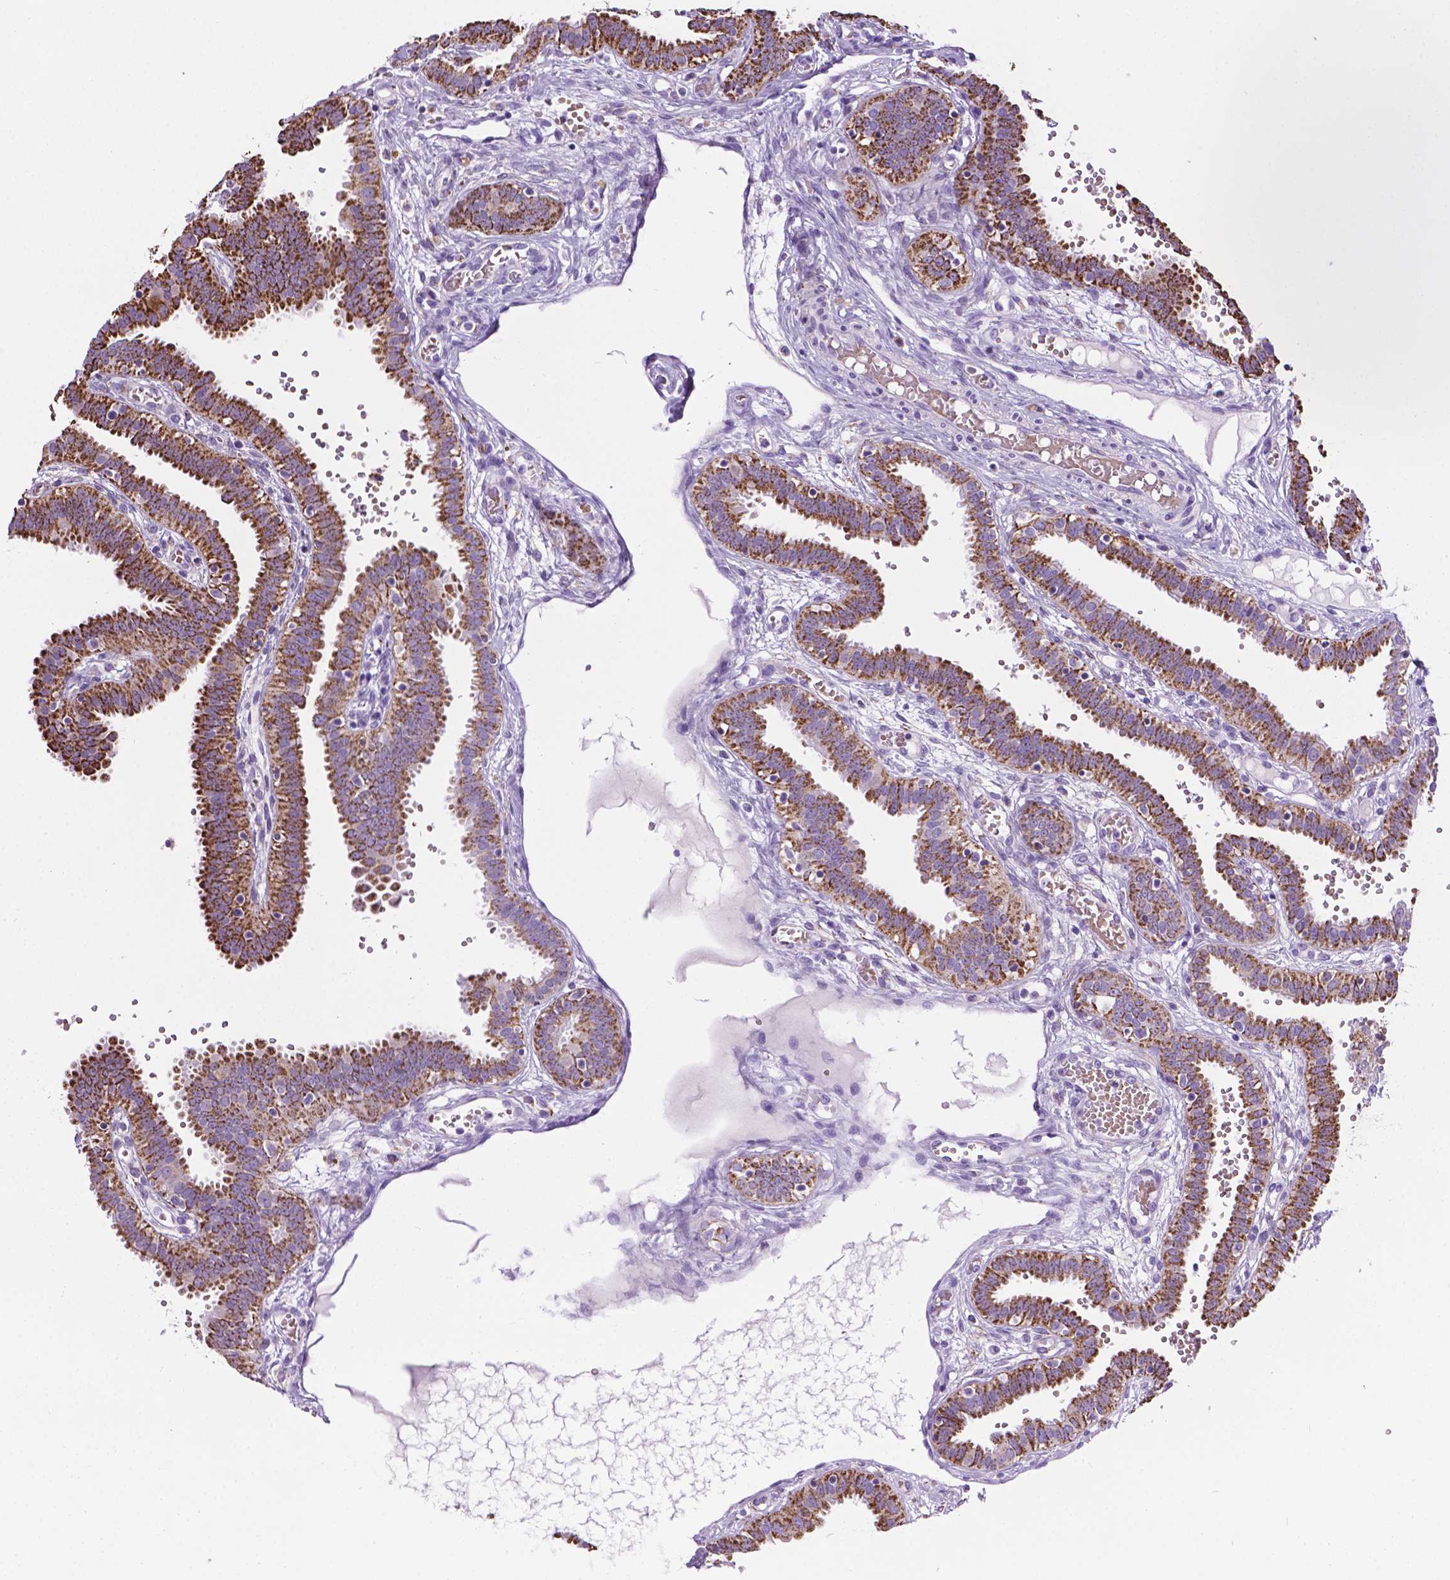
{"staining": {"intensity": "weak", "quantity": "25%-75%", "location": "cytoplasmic/membranous"}, "tissue": "fallopian tube", "cell_type": "Glandular cells", "image_type": "normal", "snomed": [{"axis": "morphology", "description": "Normal tissue, NOS"}, {"axis": "topography", "description": "Fallopian tube"}], "caption": "Immunohistochemistry (IHC) image of benign fallopian tube: human fallopian tube stained using immunohistochemistry exhibits low levels of weak protein expression localized specifically in the cytoplasmic/membranous of glandular cells, appearing as a cytoplasmic/membranous brown color.", "gene": "TMEM132E", "patient": {"sex": "female", "age": 37}}